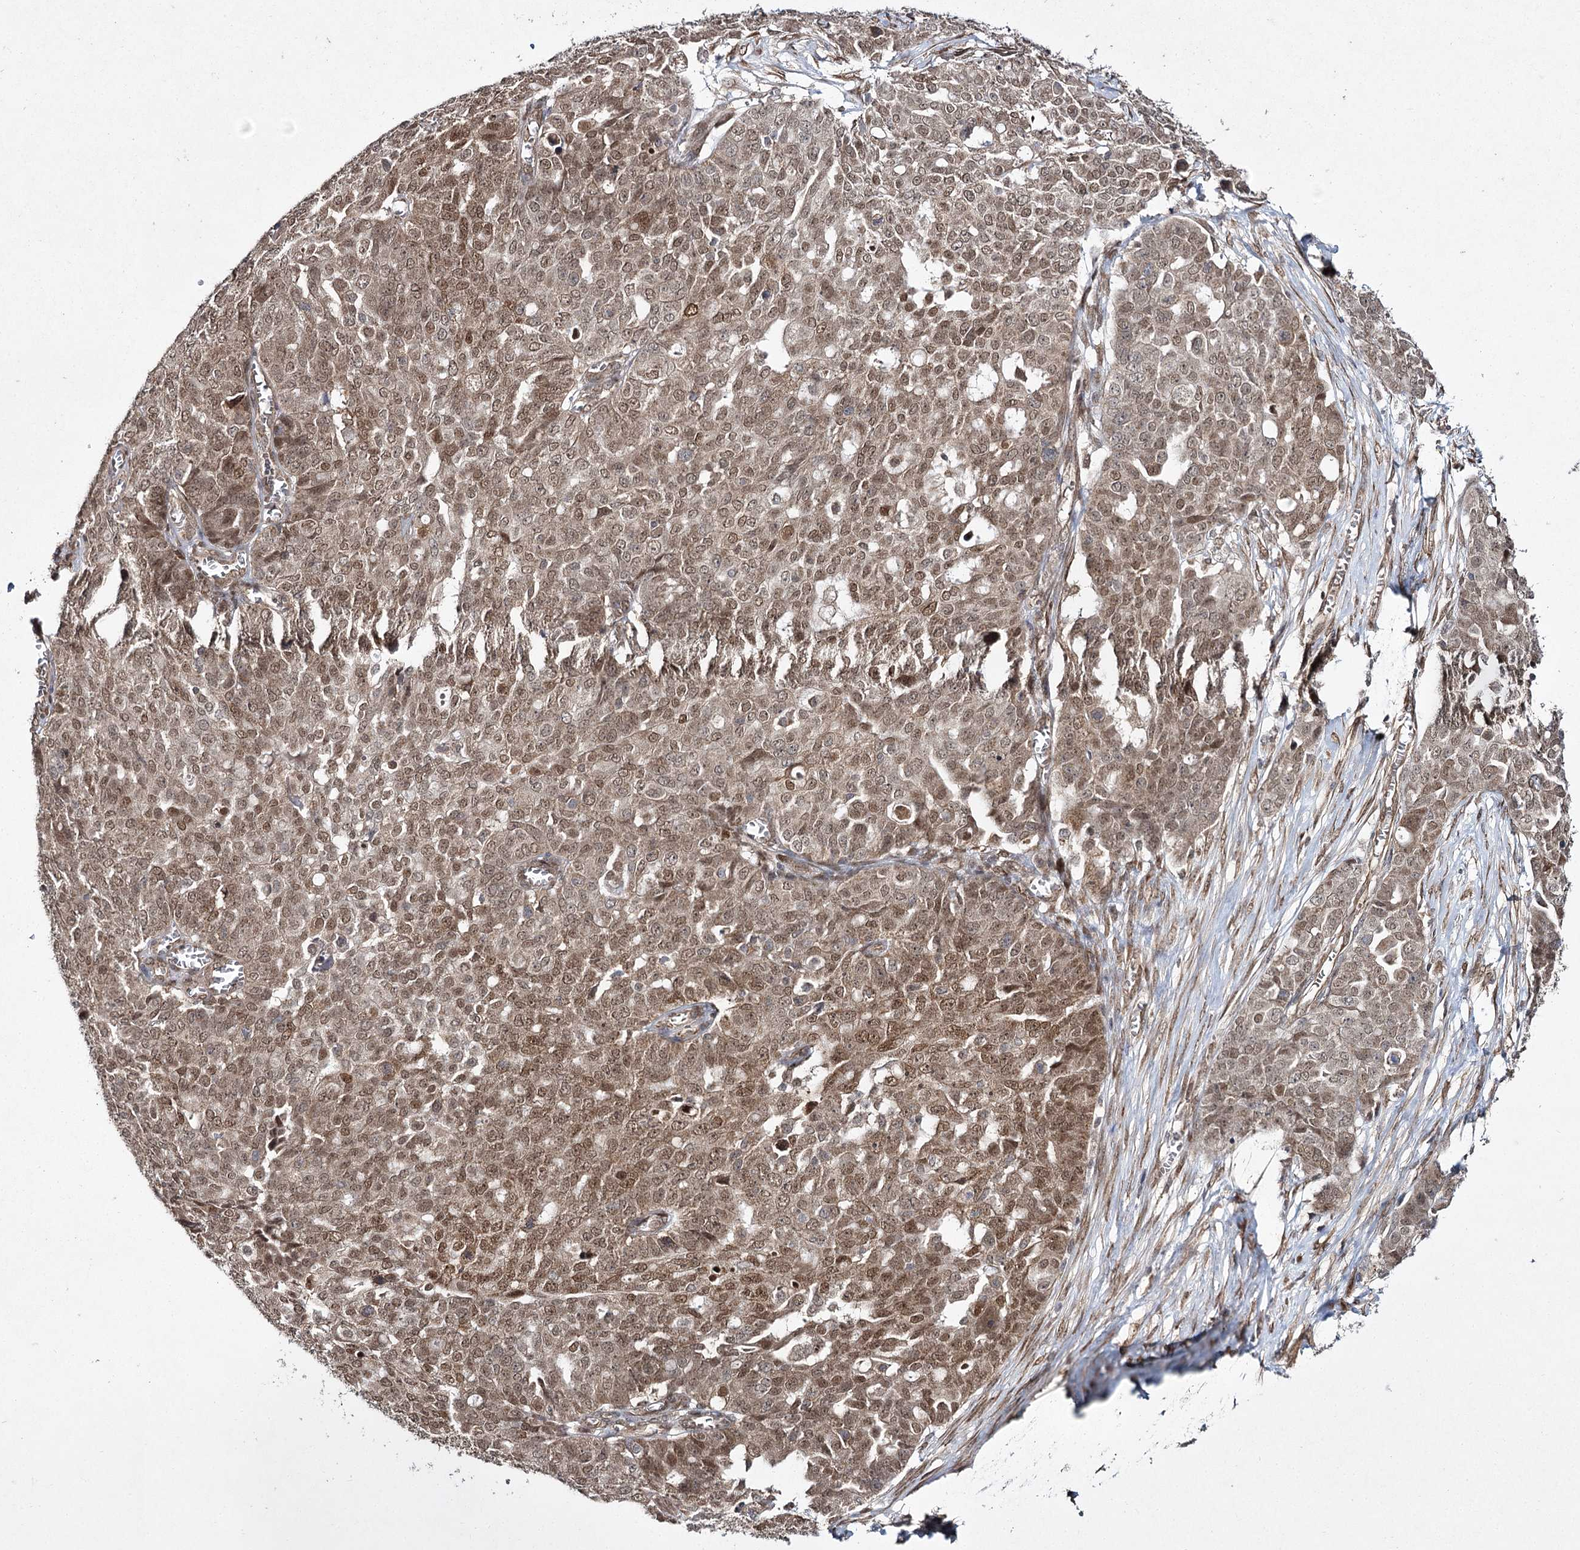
{"staining": {"intensity": "moderate", "quantity": ">75%", "location": "cytoplasmic/membranous,nuclear"}, "tissue": "ovarian cancer", "cell_type": "Tumor cells", "image_type": "cancer", "snomed": [{"axis": "morphology", "description": "Cystadenocarcinoma, serous, NOS"}, {"axis": "topography", "description": "Soft tissue"}, {"axis": "topography", "description": "Ovary"}], "caption": "Serous cystadenocarcinoma (ovarian) stained with a brown dye reveals moderate cytoplasmic/membranous and nuclear positive positivity in about >75% of tumor cells.", "gene": "TRNT1", "patient": {"sex": "female", "age": 57}}